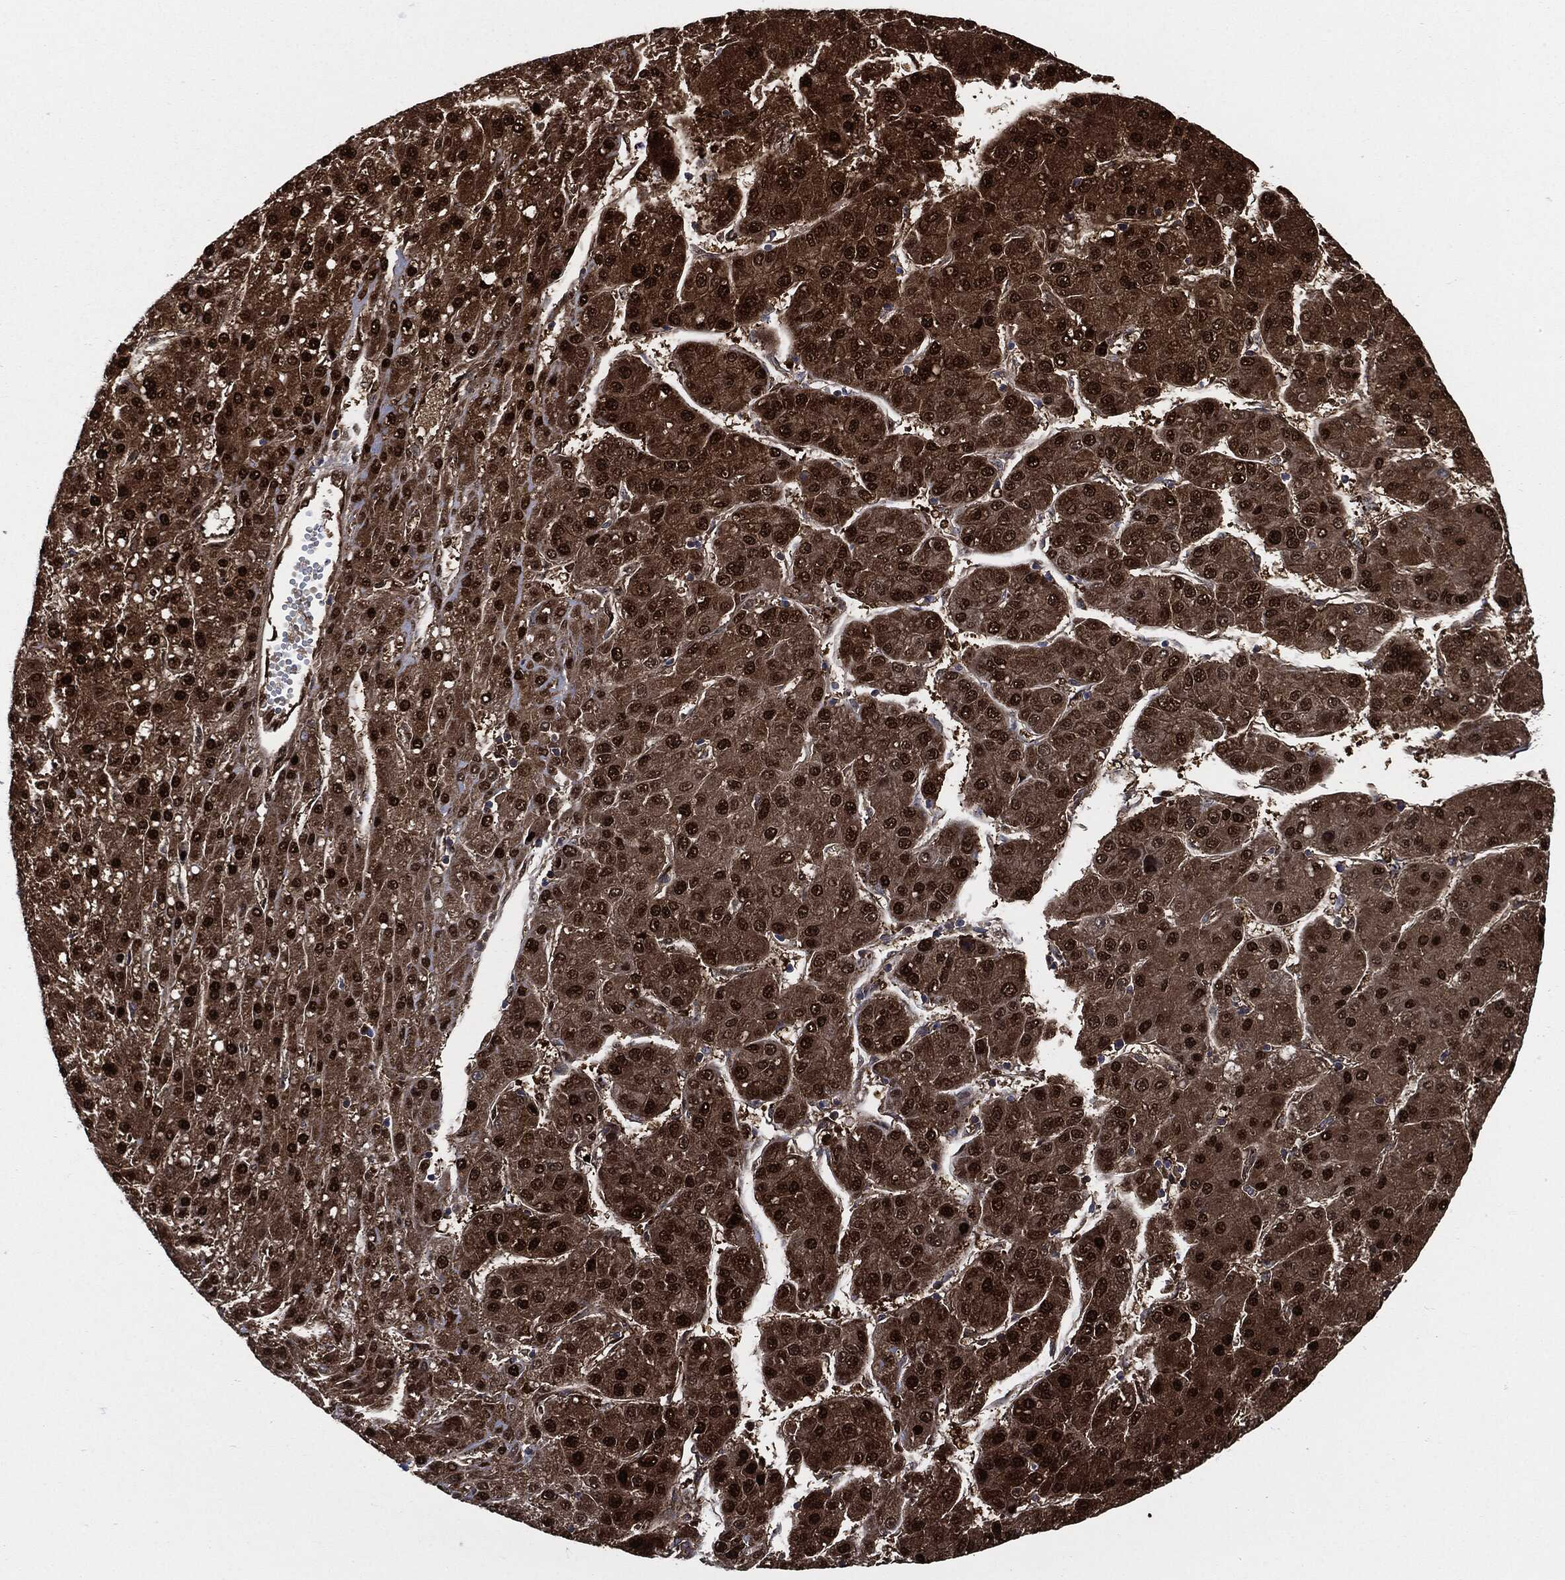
{"staining": {"intensity": "strong", "quantity": "25%-75%", "location": "cytoplasmic/membranous,nuclear"}, "tissue": "liver cancer", "cell_type": "Tumor cells", "image_type": "cancer", "snomed": [{"axis": "morphology", "description": "Carcinoma, Hepatocellular, NOS"}, {"axis": "topography", "description": "Liver"}], "caption": "Human liver cancer stained with a protein marker reveals strong staining in tumor cells.", "gene": "DCTN1", "patient": {"sex": "male", "age": 67}}